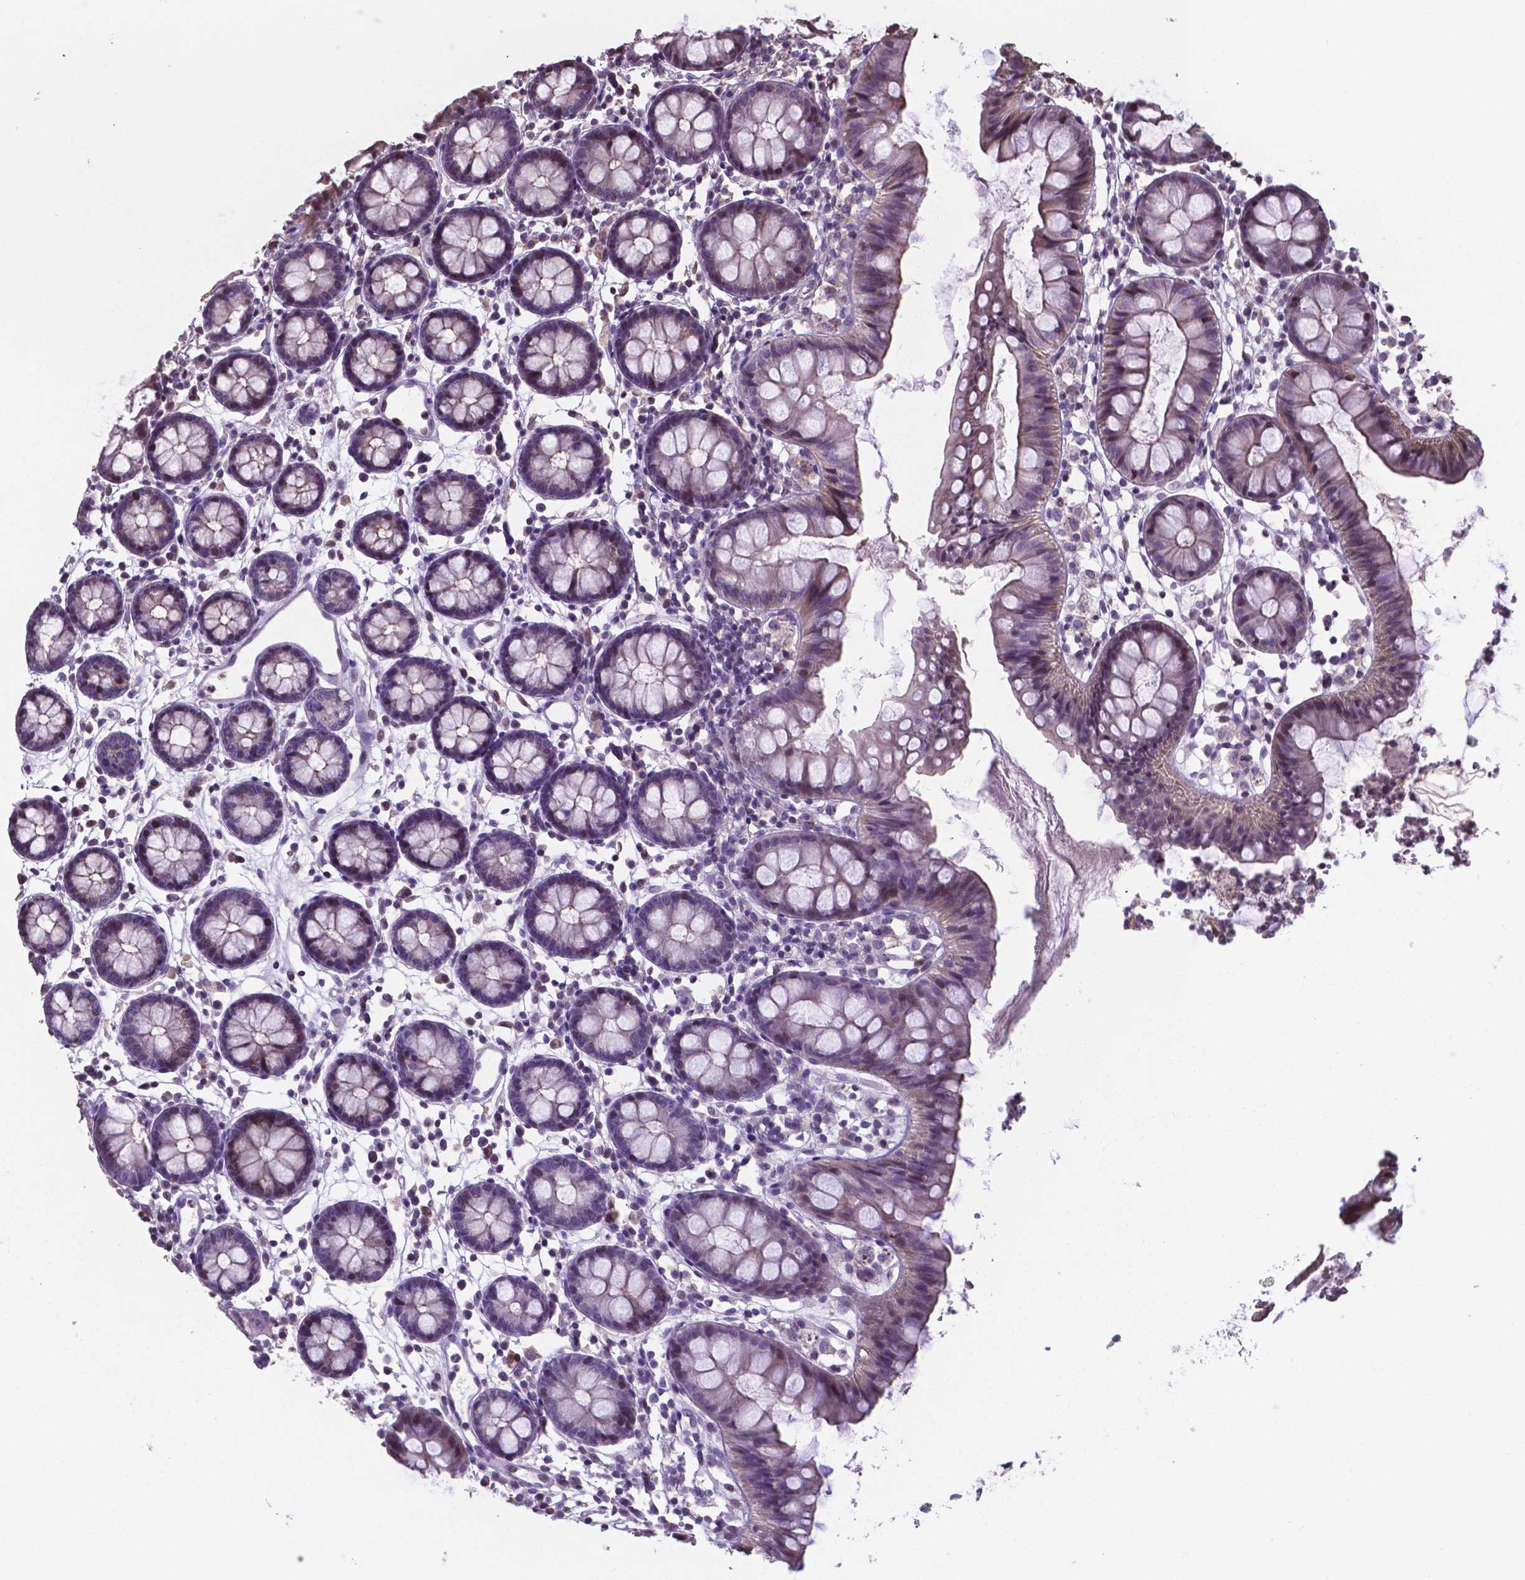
{"staining": {"intensity": "negative", "quantity": "none", "location": "none"}, "tissue": "colon", "cell_type": "Endothelial cells", "image_type": "normal", "snomed": [{"axis": "morphology", "description": "Normal tissue, NOS"}, {"axis": "topography", "description": "Colon"}], "caption": "The immunohistochemistry image has no significant positivity in endothelial cells of colon.", "gene": "MLC1", "patient": {"sex": "female", "age": 84}}